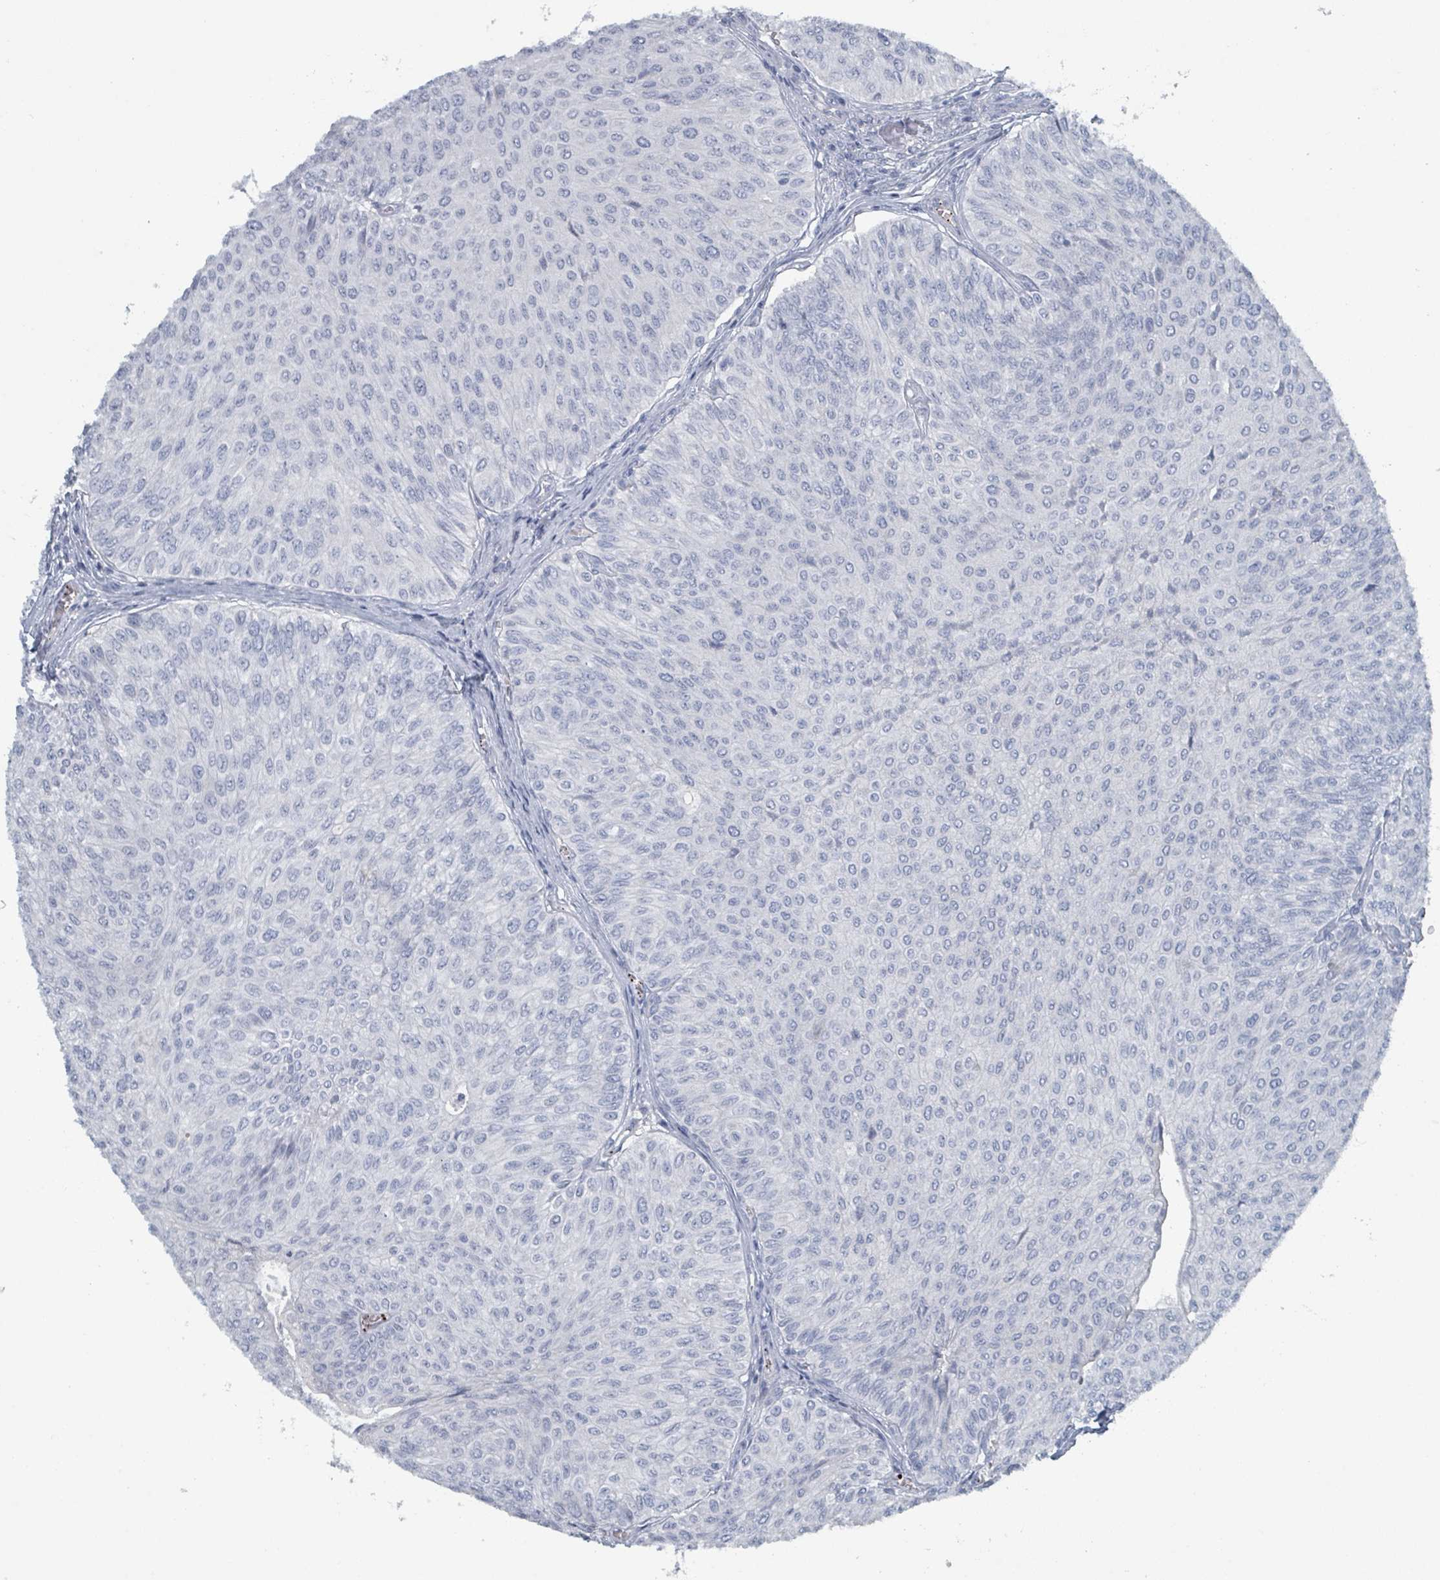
{"staining": {"intensity": "negative", "quantity": "none", "location": "none"}, "tissue": "urothelial cancer", "cell_type": "Tumor cells", "image_type": "cancer", "snomed": [{"axis": "morphology", "description": "Urothelial carcinoma, NOS"}, {"axis": "topography", "description": "Urinary bladder"}], "caption": "The histopathology image displays no significant expression in tumor cells of transitional cell carcinoma. The staining is performed using DAB brown chromogen with nuclei counter-stained in using hematoxylin.", "gene": "HEATR5A", "patient": {"sex": "male", "age": 59}}